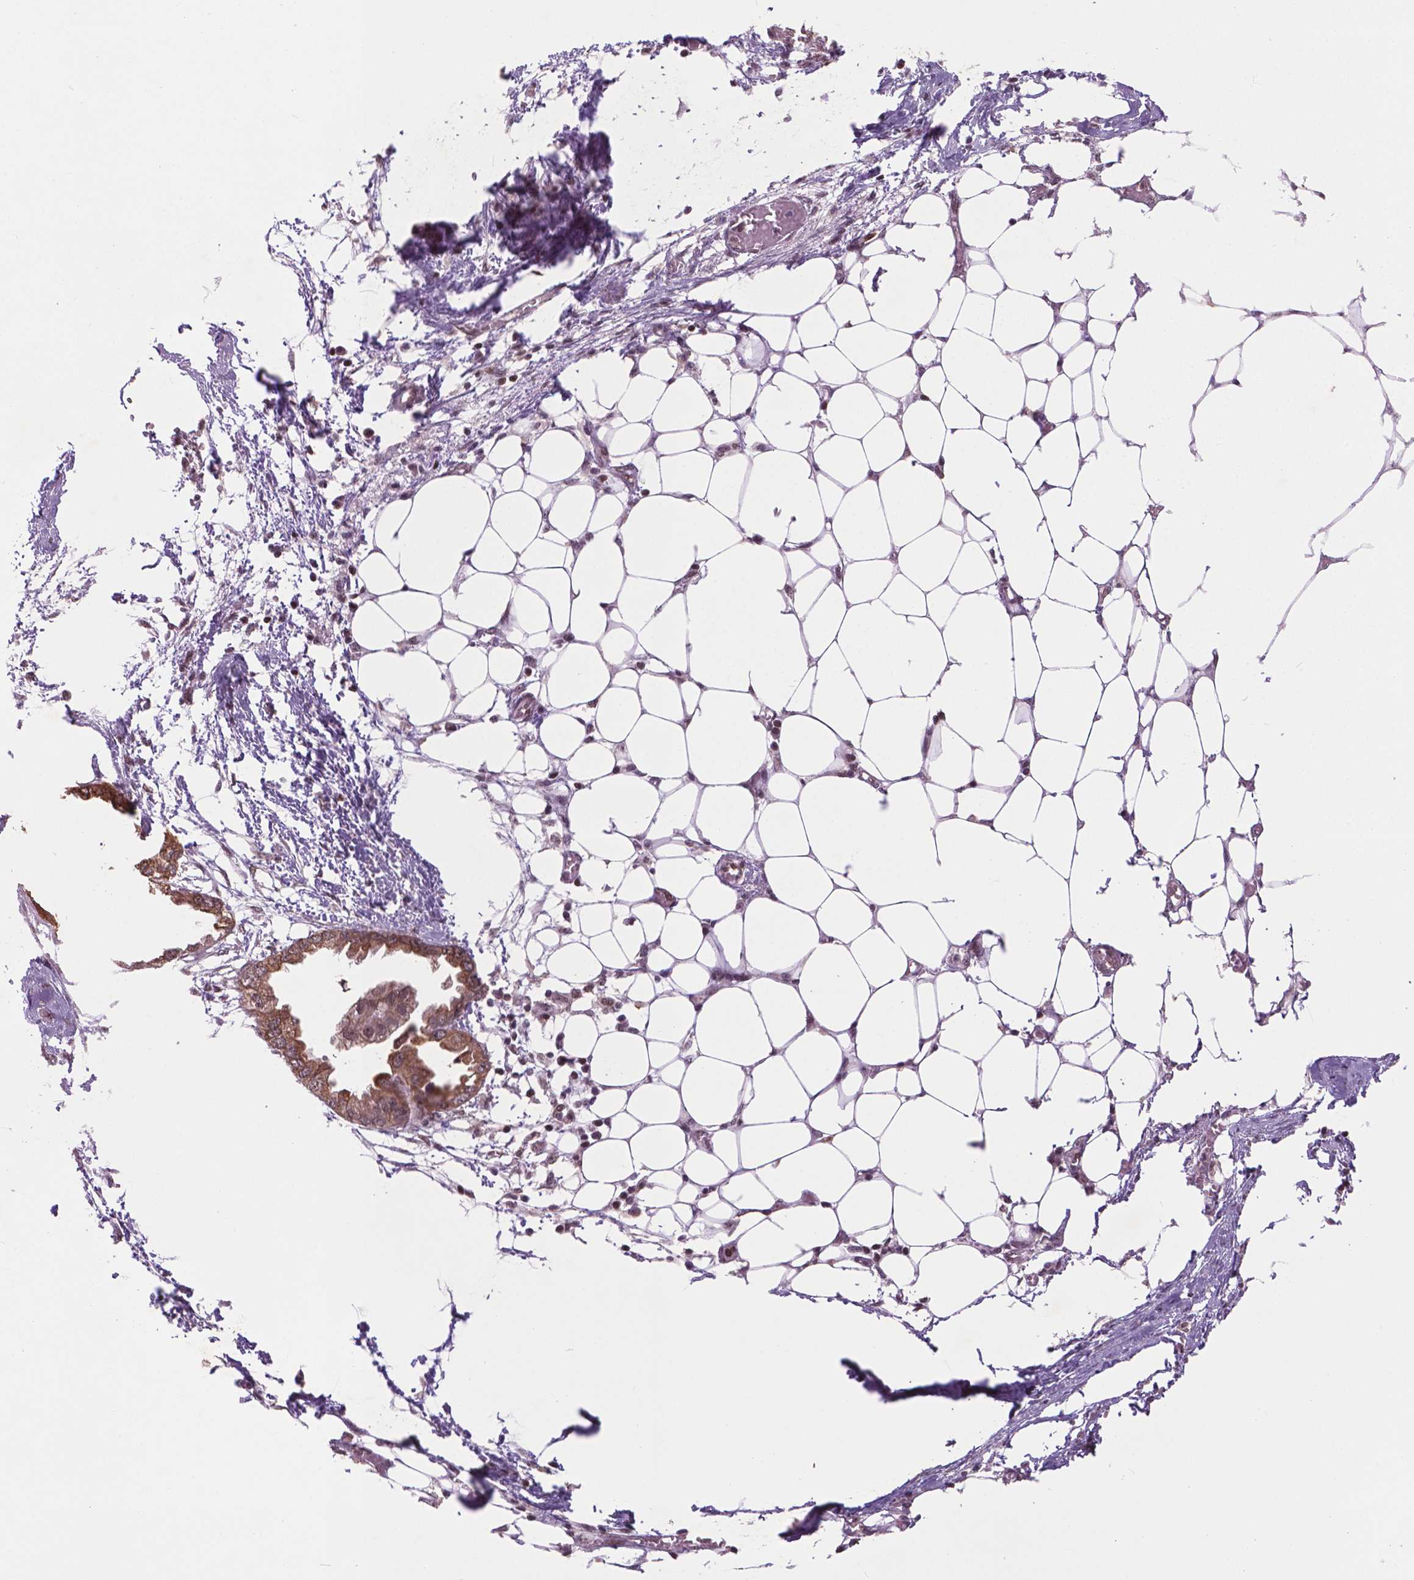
{"staining": {"intensity": "moderate", "quantity": ">75%", "location": "cytoplasmic/membranous,nuclear"}, "tissue": "endometrial cancer", "cell_type": "Tumor cells", "image_type": "cancer", "snomed": [{"axis": "morphology", "description": "Adenocarcinoma, NOS"}, {"axis": "morphology", "description": "Adenocarcinoma, metastatic, NOS"}, {"axis": "topography", "description": "Adipose tissue"}, {"axis": "topography", "description": "Endometrium"}], "caption": "IHC (DAB (3,3'-diaminobenzidine)) staining of endometrial metastatic adenocarcinoma demonstrates moderate cytoplasmic/membranous and nuclear protein positivity in about >75% of tumor cells.", "gene": "SIRT6", "patient": {"sex": "female", "age": 67}}